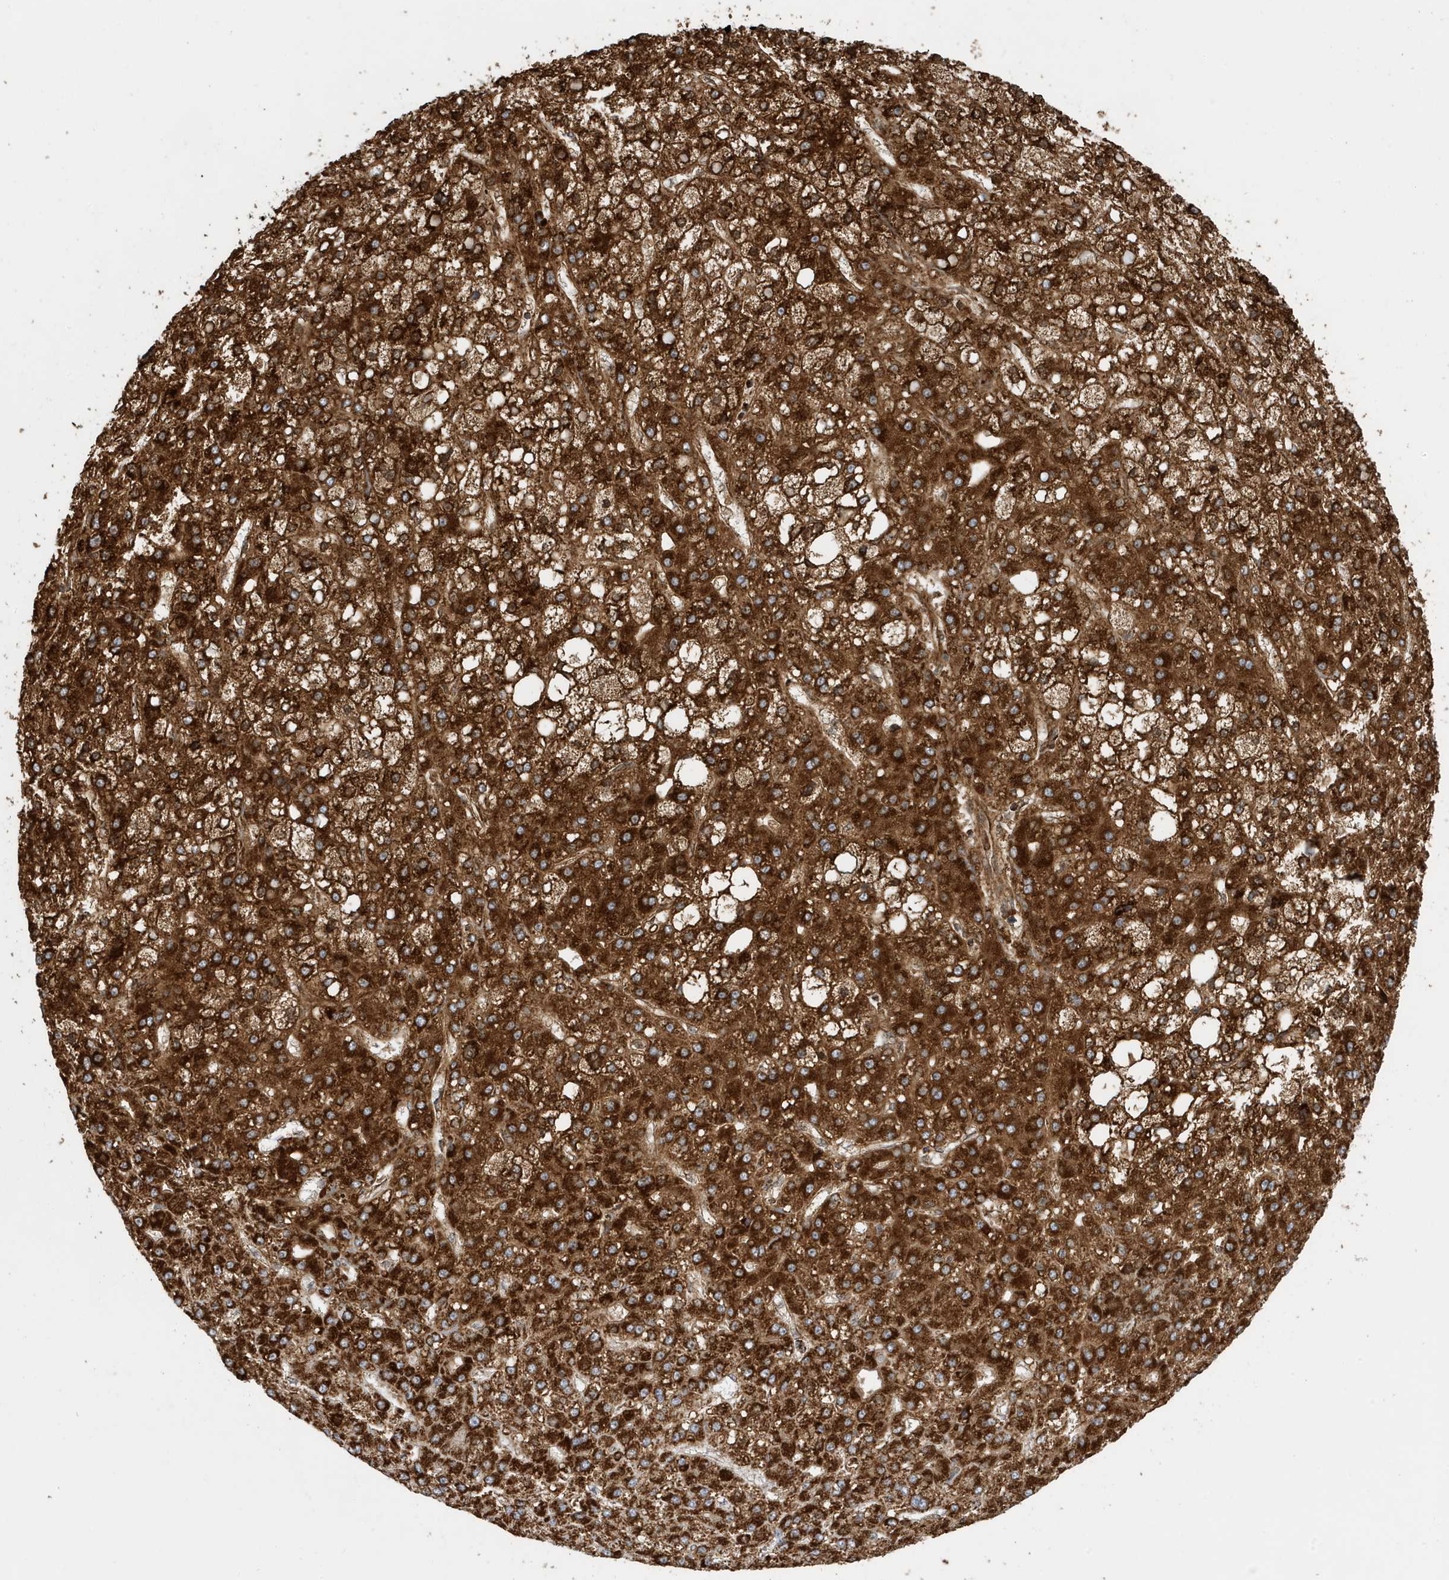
{"staining": {"intensity": "strong", "quantity": ">75%", "location": "cytoplasmic/membranous"}, "tissue": "liver cancer", "cell_type": "Tumor cells", "image_type": "cancer", "snomed": [{"axis": "morphology", "description": "Carcinoma, Hepatocellular, NOS"}, {"axis": "topography", "description": "Liver"}], "caption": "IHC image of liver hepatocellular carcinoma stained for a protein (brown), which reveals high levels of strong cytoplasmic/membranous positivity in approximately >75% of tumor cells.", "gene": "MAN1A1", "patient": {"sex": "male", "age": 67}}